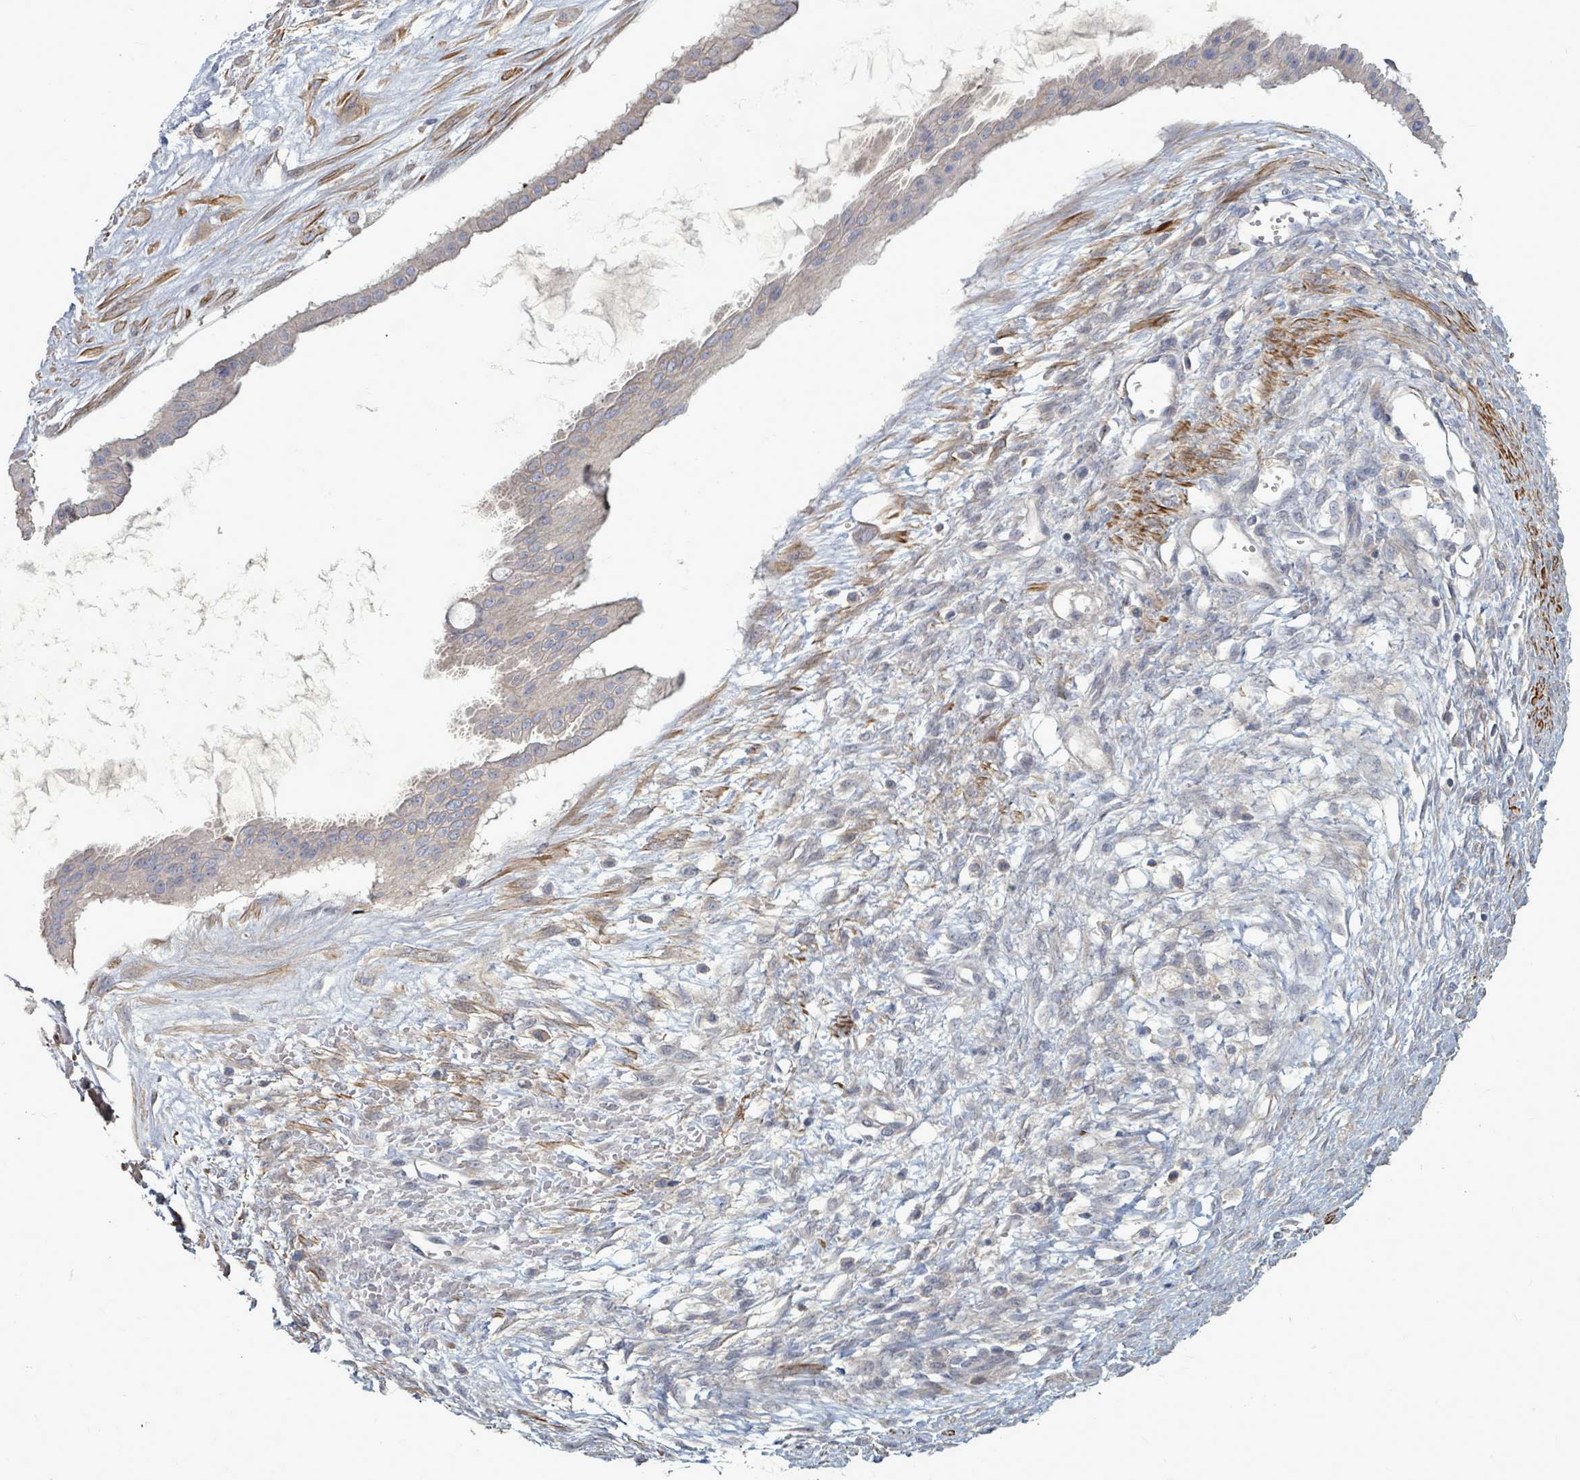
{"staining": {"intensity": "negative", "quantity": "none", "location": "none"}, "tissue": "ovarian cancer", "cell_type": "Tumor cells", "image_type": "cancer", "snomed": [{"axis": "morphology", "description": "Cystadenocarcinoma, mucinous, NOS"}, {"axis": "topography", "description": "Ovary"}], "caption": "Immunohistochemical staining of mucinous cystadenocarcinoma (ovarian) shows no significant staining in tumor cells. The staining was performed using DAB to visualize the protein expression in brown, while the nuclei were stained in blue with hematoxylin (Magnification: 20x).", "gene": "ARGFX", "patient": {"sex": "female", "age": 73}}